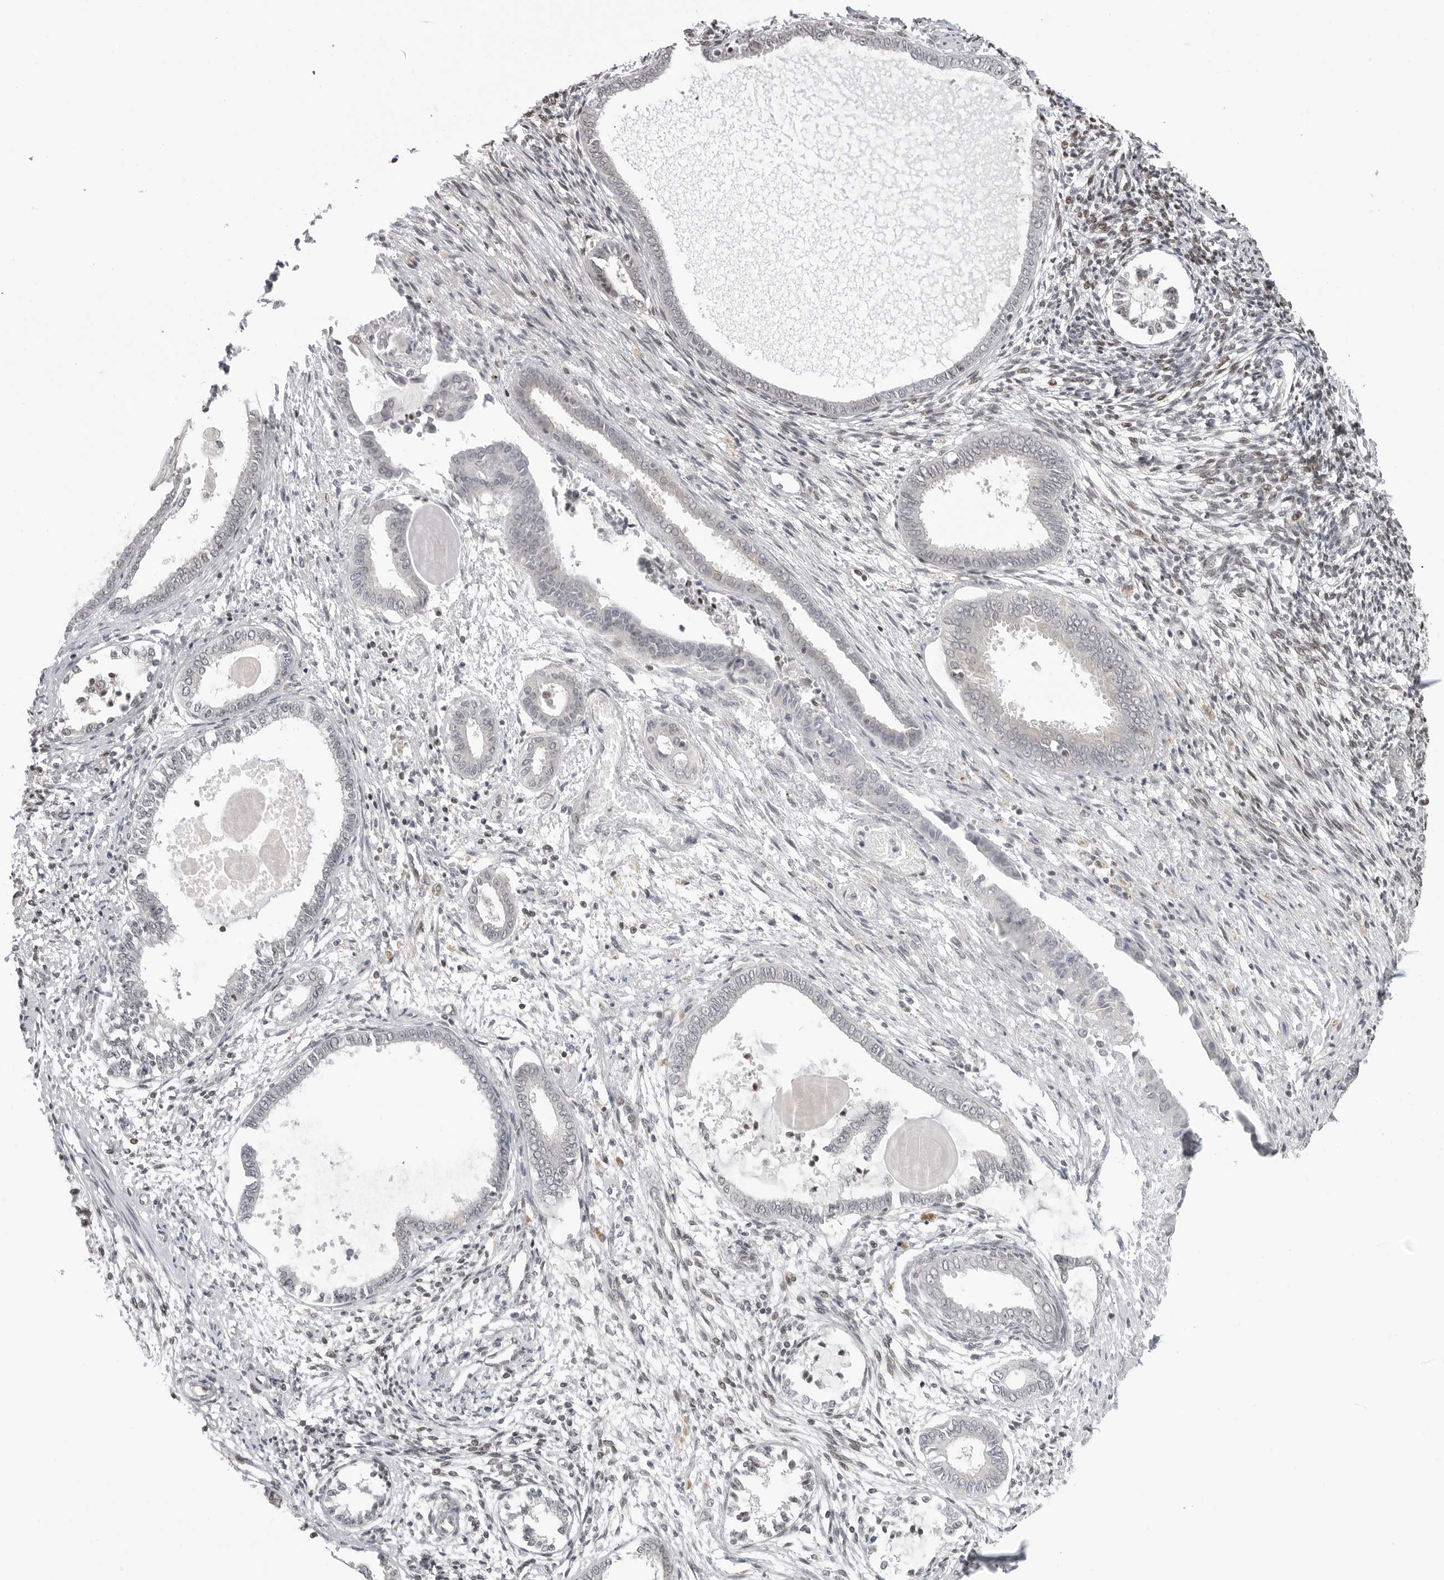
{"staining": {"intensity": "moderate", "quantity": "<25%", "location": "cytoplasmic/membranous,nuclear"}, "tissue": "endometrium", "cell_type": "Cells in endometrial stroma", "image_type": "normal", "snomed": [{"axis": "morphology", "description": "Normal tissue, NOS"}, {"axis": "topography", "description": "Endometrium"}], "caption": "Protein expression analysis of normal human endometrium reveals moderate cytoplasmic/membranous,nuclear positivity in about <25% of cells in endometrial stroma. Ihc stains the protein in brown and the nuclei are stained blue.", "gene": "C8orf33", "patient": {"sex": "female", "age": 56}}